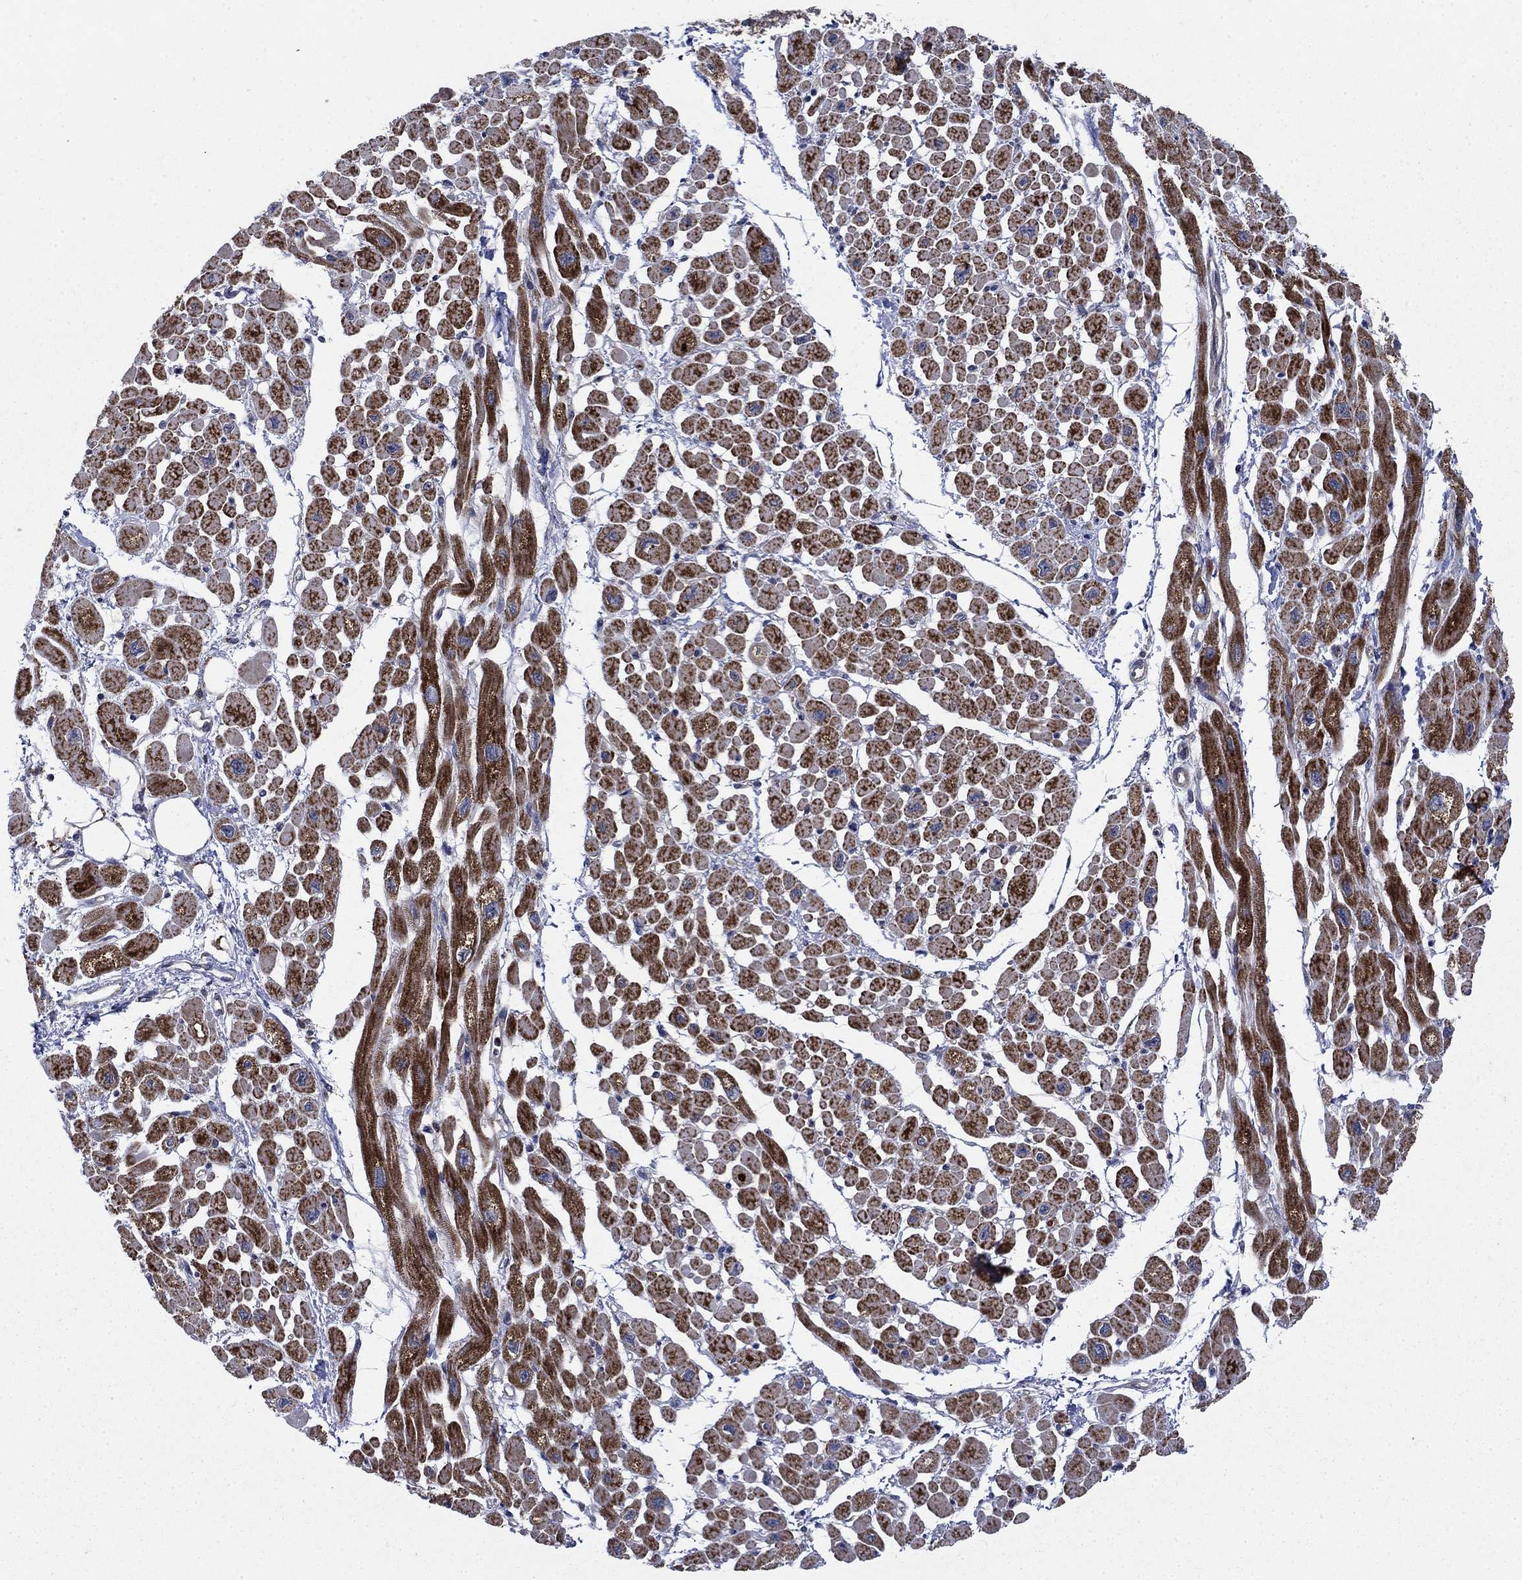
{"staining": {"intensity": "strong", "quantity": "25%-75%", "location": "cytoplasmic/membranous"}, "tissue": "heart muscle", "cell_type": "Cardiomyocytes", "image_type": "normal", "snomed": [{"axis": "morphology", "description": "Normal tissue, NOS"}, {"axis": "topography", "description": "Heart"}], "caption": "Immunohistochemistry histopathology image of unremarkable heart muscle: human heart muscle stained using IHC reveals high levels of strong protein expression localized specifically in the cytoplasmic/membranous of cardiomyocytes, appearing as a cytoplasmic/membranous brown color.", "gene": "RNF19B", "patient": {"sex": "male", "age": 66}}